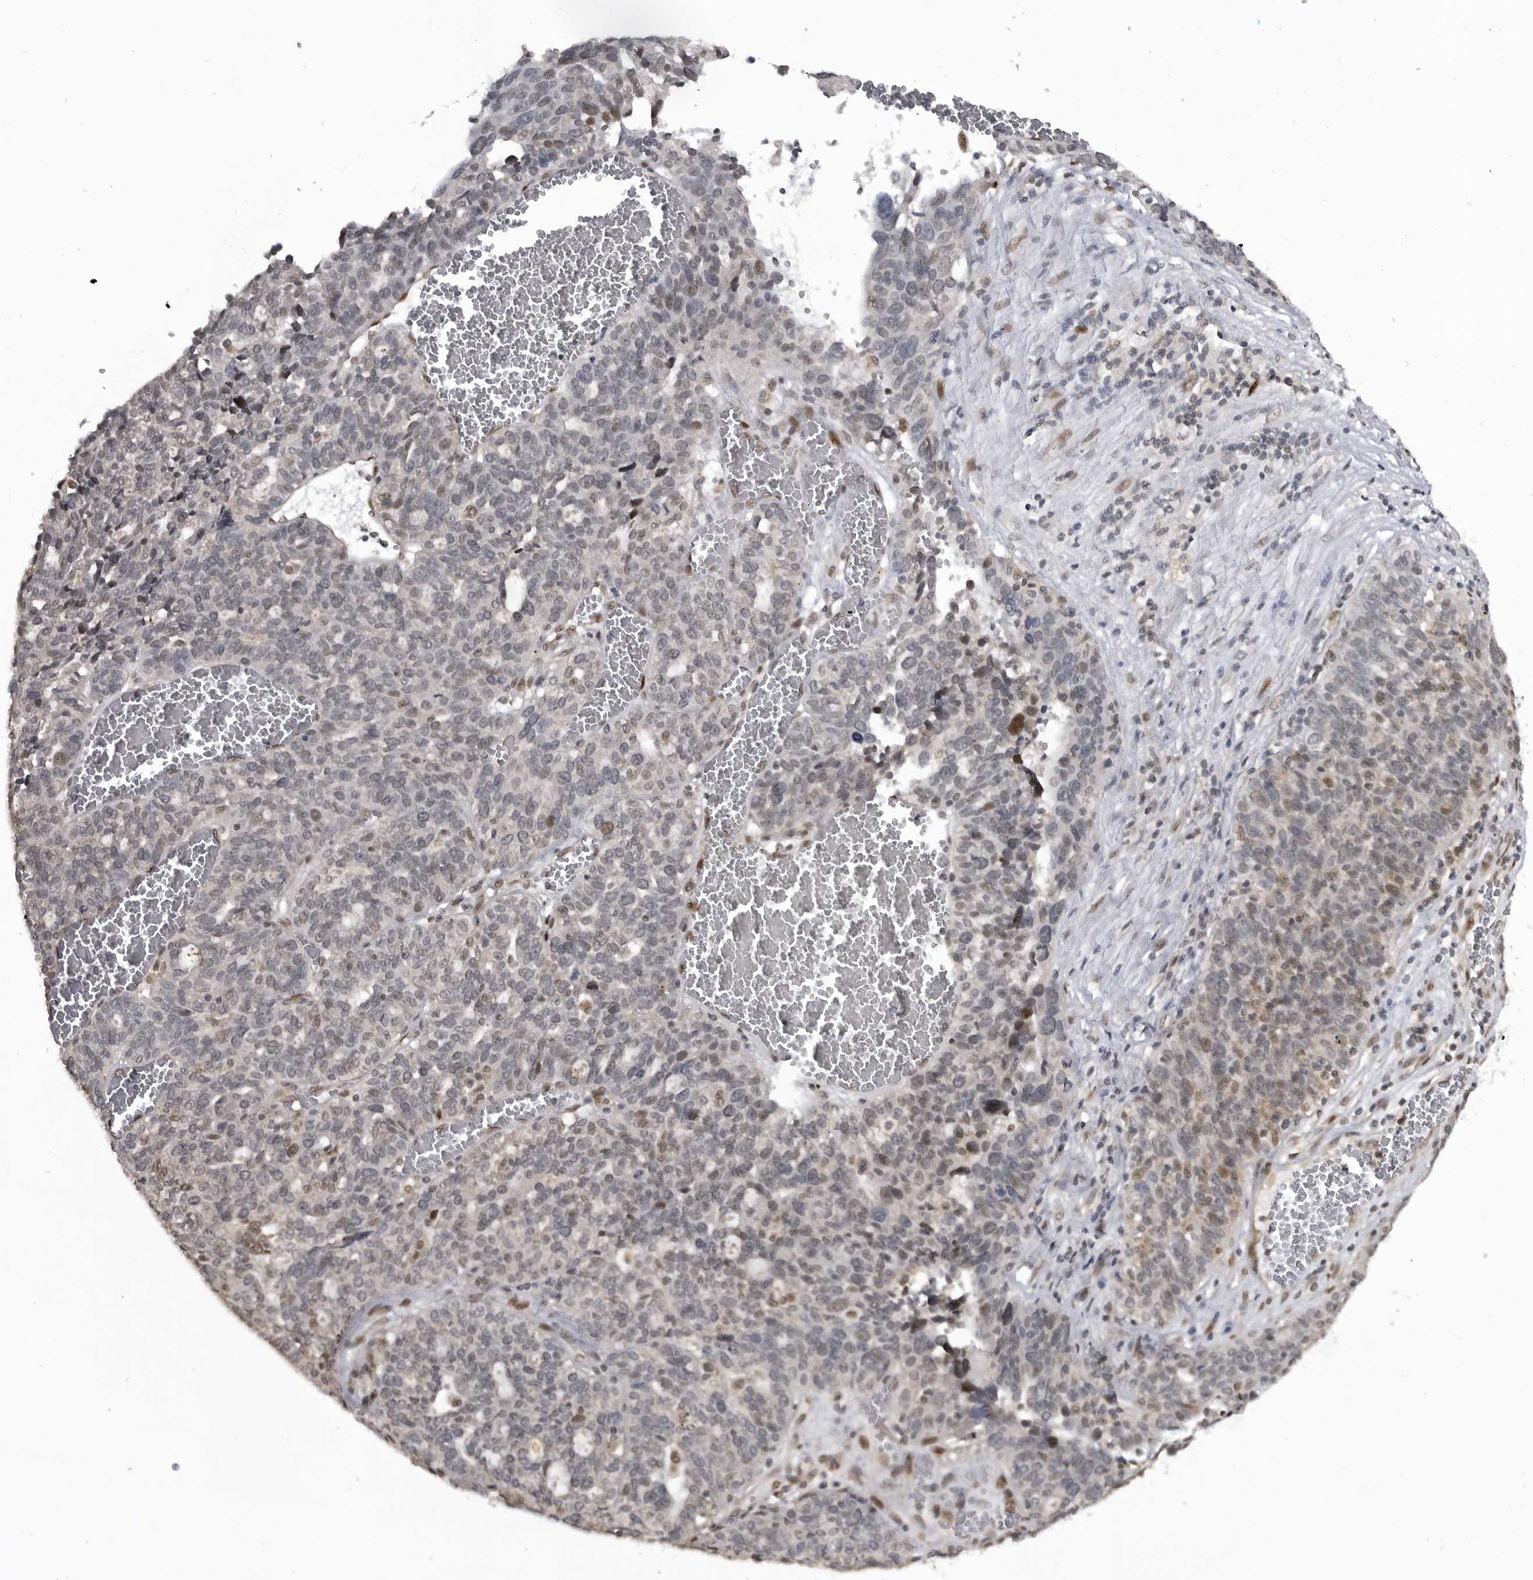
{"staining": {"intensity": "moderate", "quantity": "<25%", "location": "nuclear"}, "tissue": "ovarian cancer", "cell_type": "Tumor cells", "image_type": "cancer", "snomed": [{"axis": "morphology", "description": "Cystadenocarcinoma, serous, NOS"}, {"axis": "topography", "description": "Ovary"}], "caption": "Immunohistochemical staining of ovarian serous cystadenocarcinoma demonstrates low levels of moderate nuclear protein positivity in approximately <25% of tumor cells.", "gene": "C8orf58", "patient": {"sex": "female", "age": 59}}